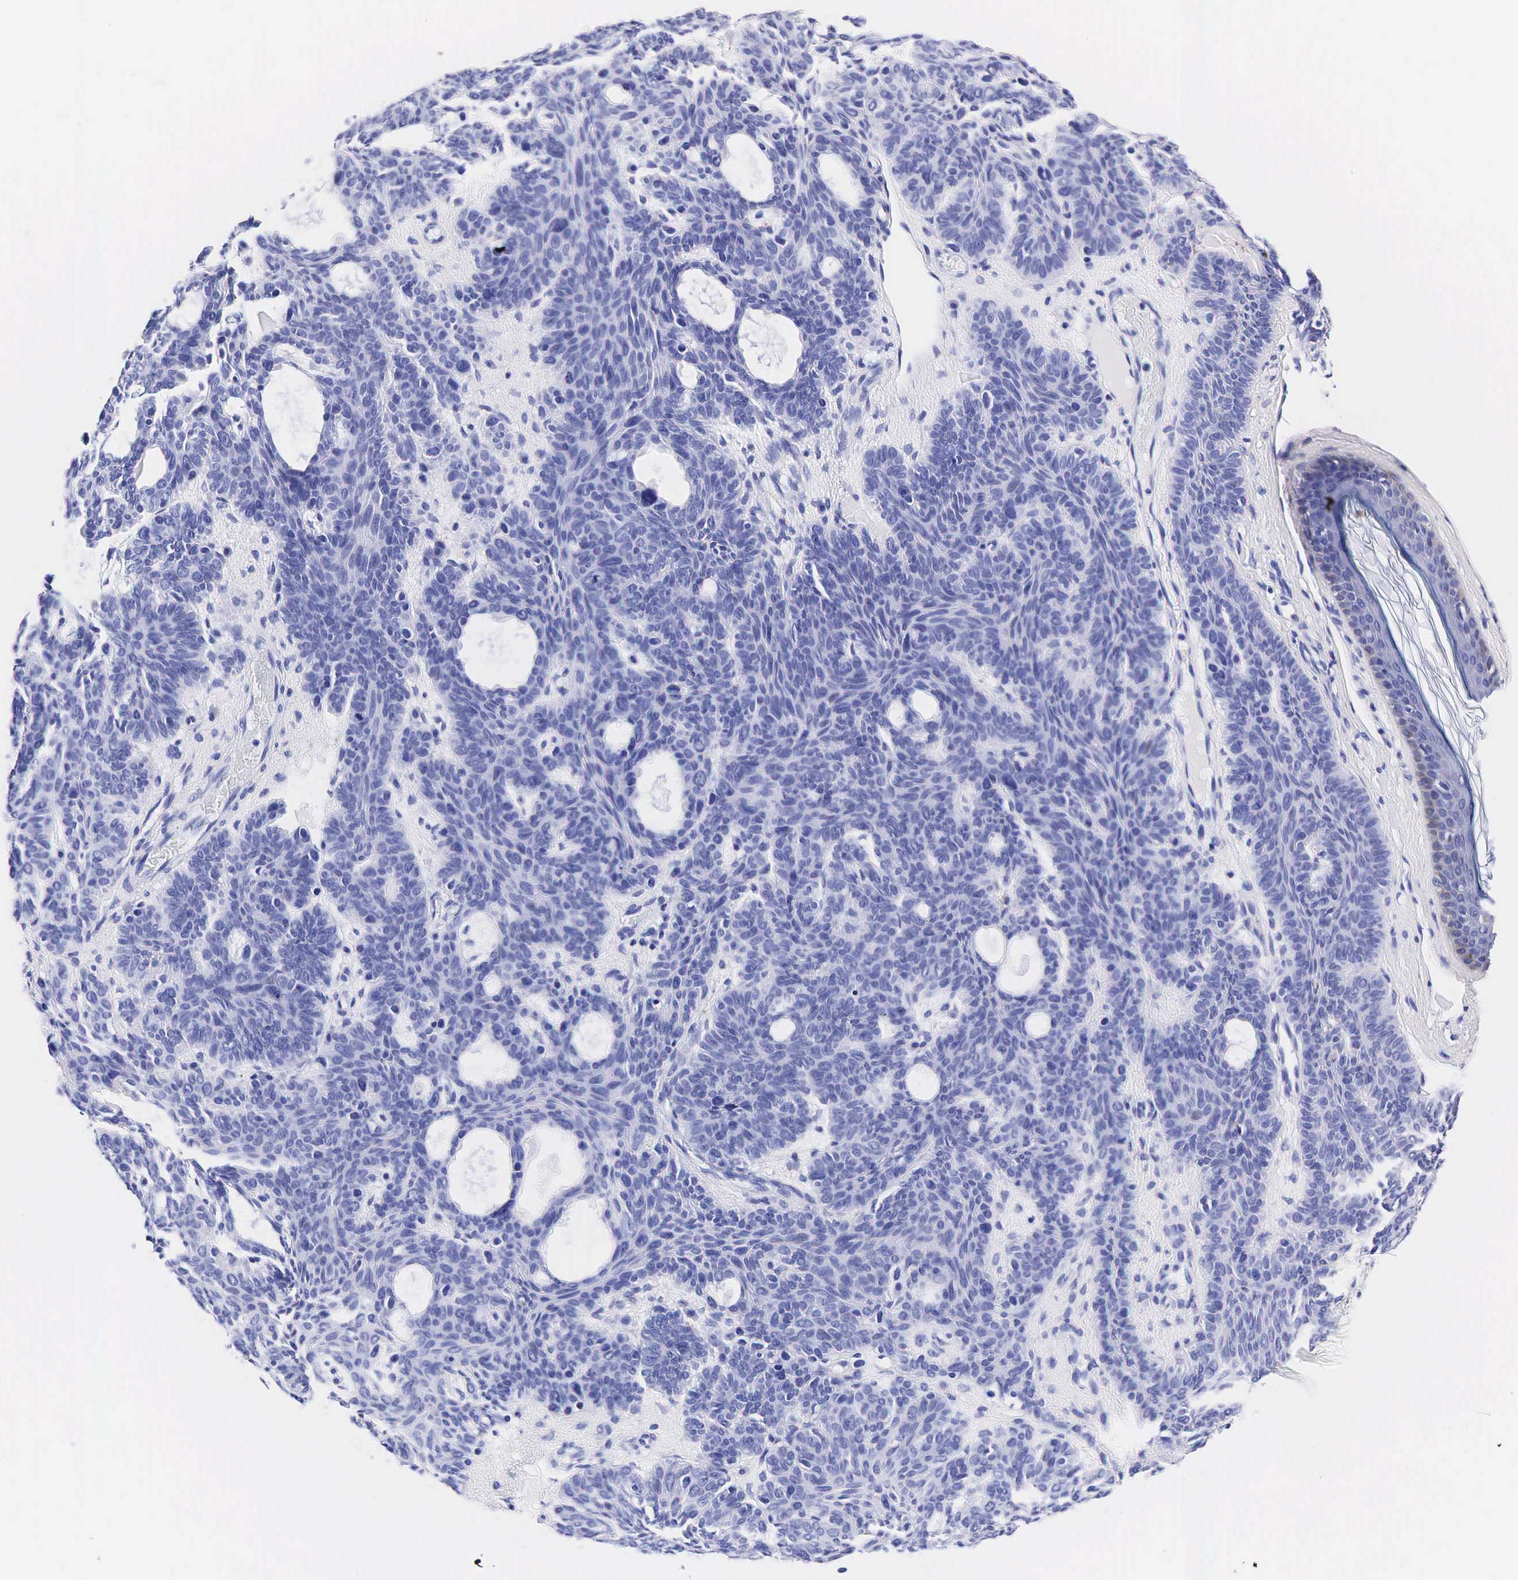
{"staining": {"intensity": "negative", "quantity": "none", "location": "none"}, "tissue": "skin cancer", "cell_type": "Tumor cells", "image_type": "cancer", "snomed": [{"axis": "morphology", "description": "Basal cell carcinoma"}, {"axis": "topography", "description": "Skin"}], "caption": "Basal cell carcinoma (skin) stained for a protein using immunohistochemistry (IHC) exhibits no staining tumor cells.", "gene": "KLK3", "patient": {"sex": "male", "age": 44}}